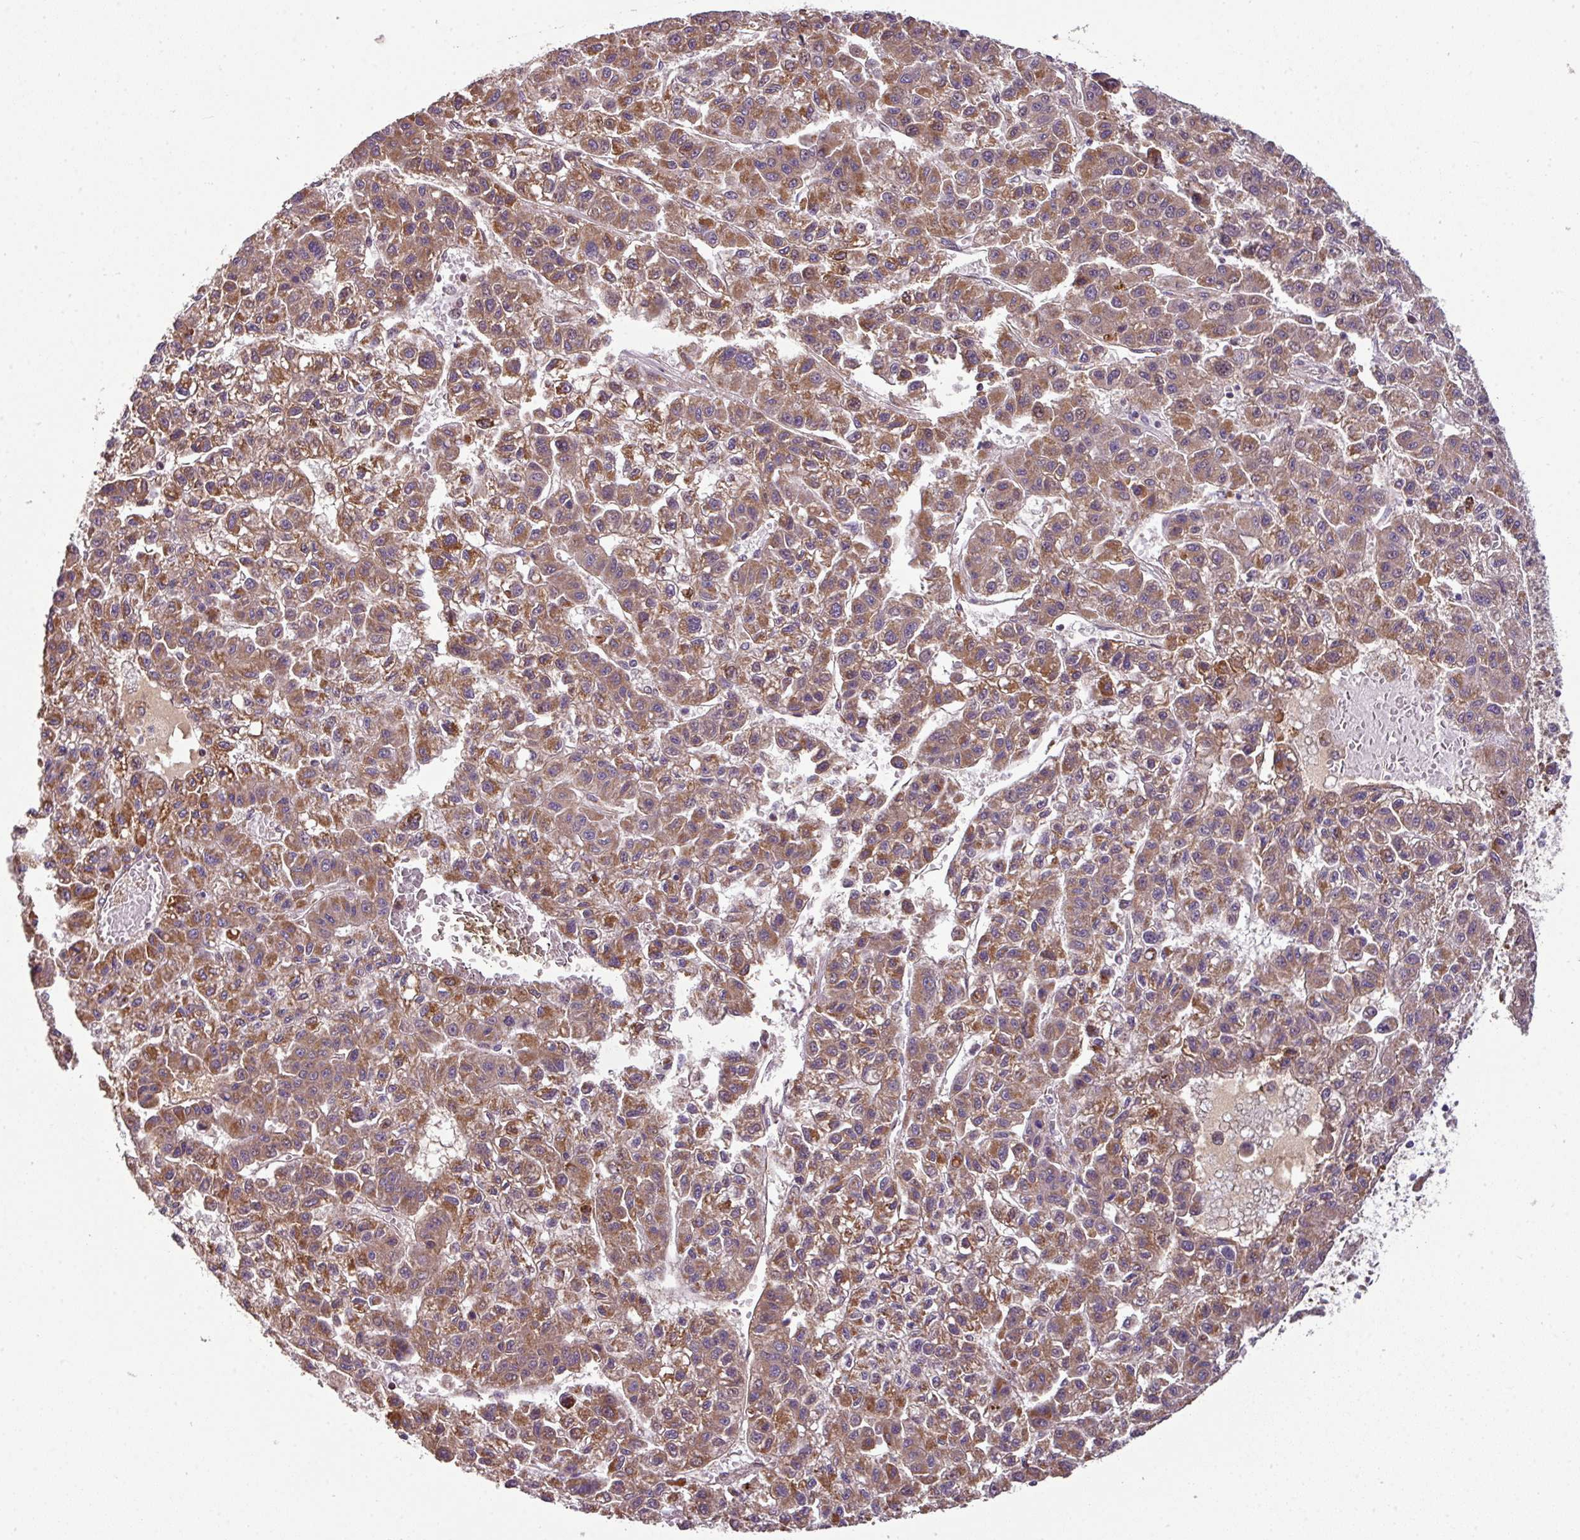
{"staining": {"intensity": "moderate", "quantity": ">75%", "location": "cytoplasmic/membranous"}, "tissue": "liver cancer", "cell_type": "Tumor cells", "image_type": "cancer", "snomed": [{"axis": "morphology", "description": "Carcinoma, Hepatocellular, NOS"}, {"axis": "topography", "description": "Liver"}], "caption": "Protein staining demonstrates moderate cytoplasmic/membranous expression in about >75% of tumor cells in hepatocellular carcinoma (liver). The staining was performed using DAB to visualize the protein expression in brown, while the nuclei were stained in blue with hematoxylin (Magnification: 20x).", "gene": "PRELID3B", "patient": {"sex": "male", "age": 70}}